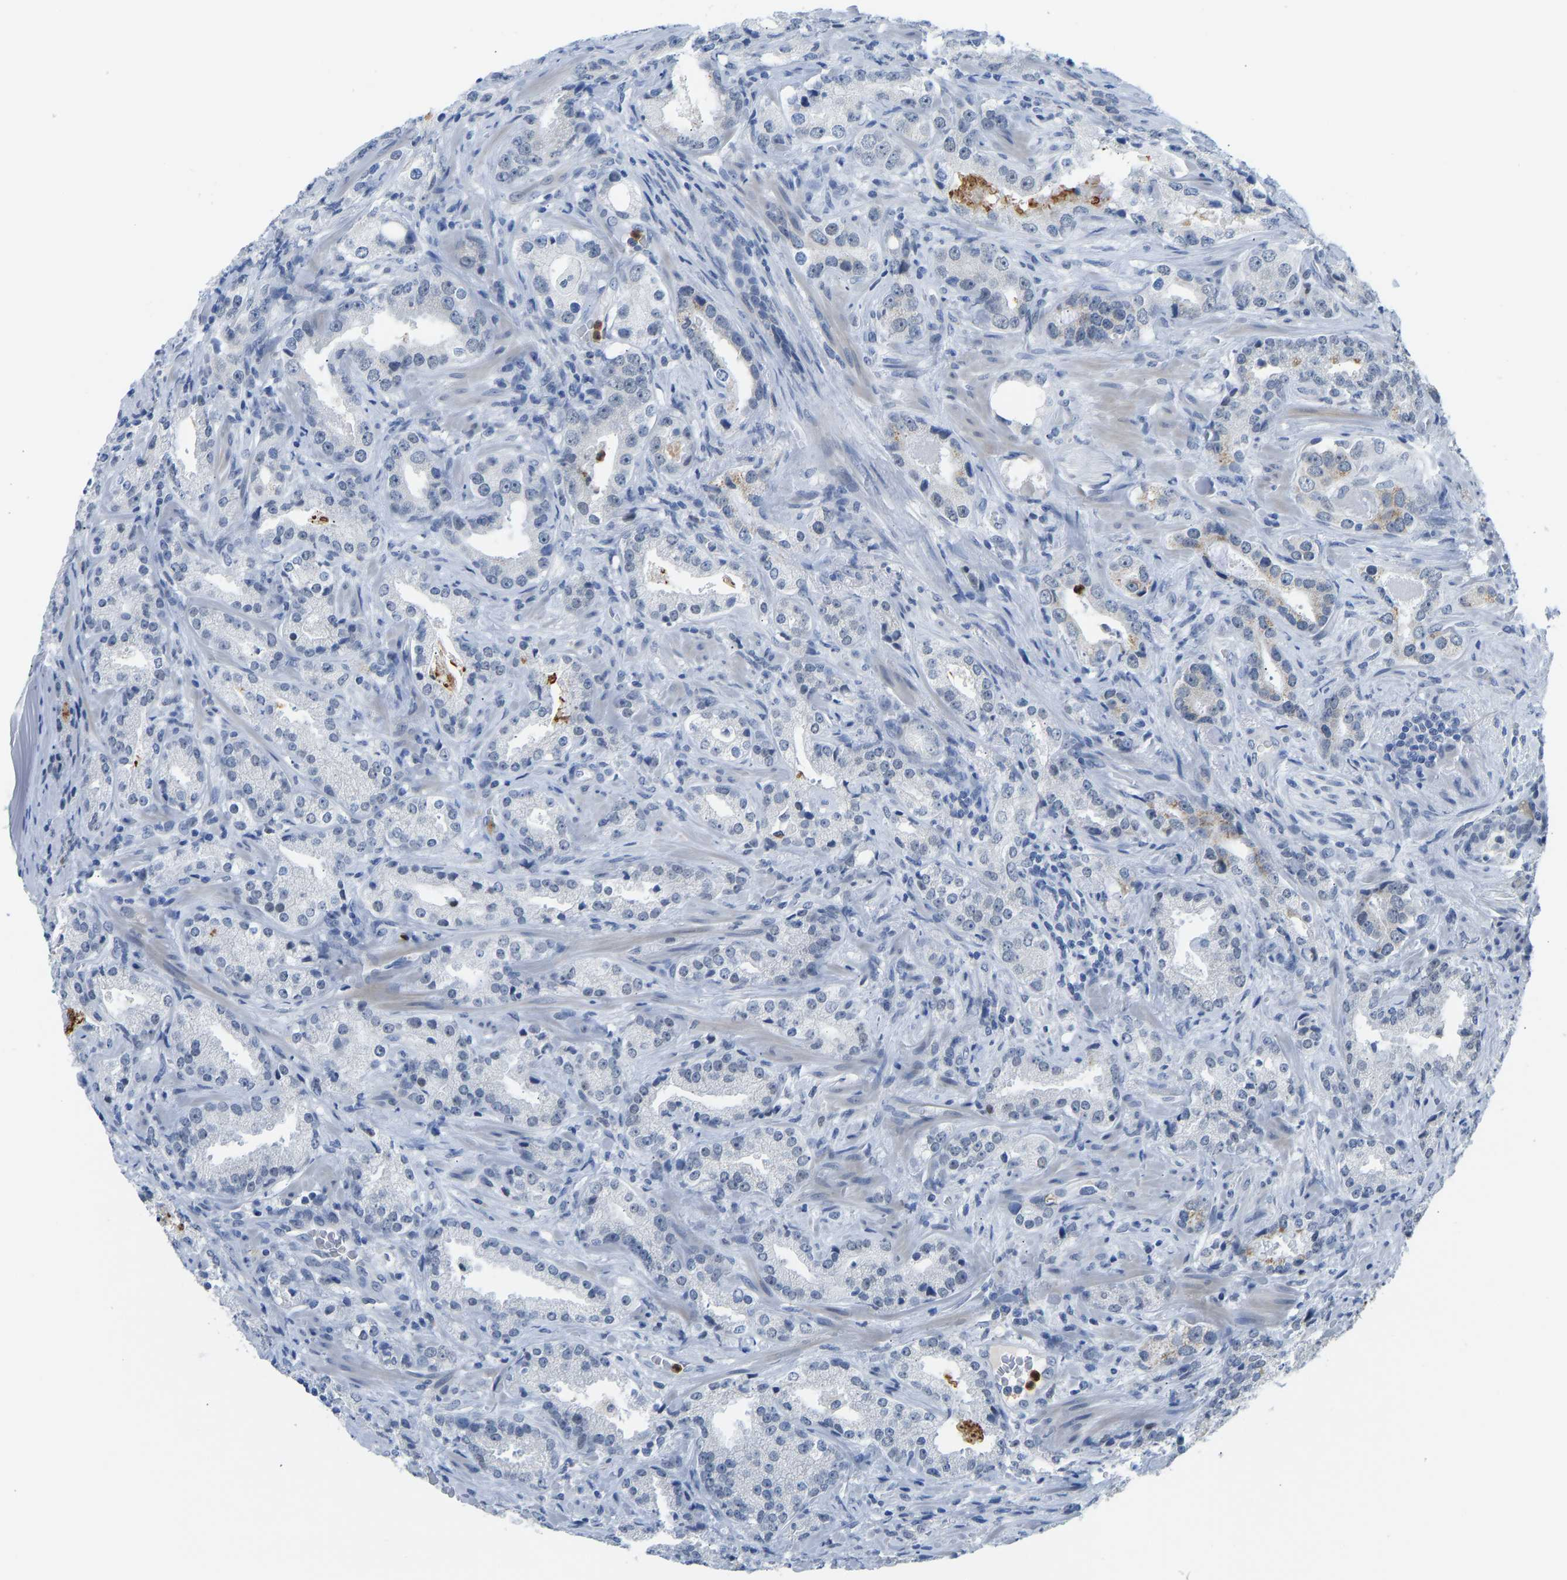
{"staining": {"intensity": "negative", "quantity": "none", "location": "none"}, "tissue": "prostate cancer", "cell_type": "Tumor cells", "image_type": "cancer", "snomed": [{"axis": "morphology", "description": "Adenocarcinoma, High grade"}, {"axis": "topography", "description": "Prostate"}], "caption": "Histopathology image shows no protein expression in tumor cells of prostate cancer tissue. Nuclei are stained in blue.", "gene": "TXNDC2", "patient": {"sex": "male", "age": 63}}